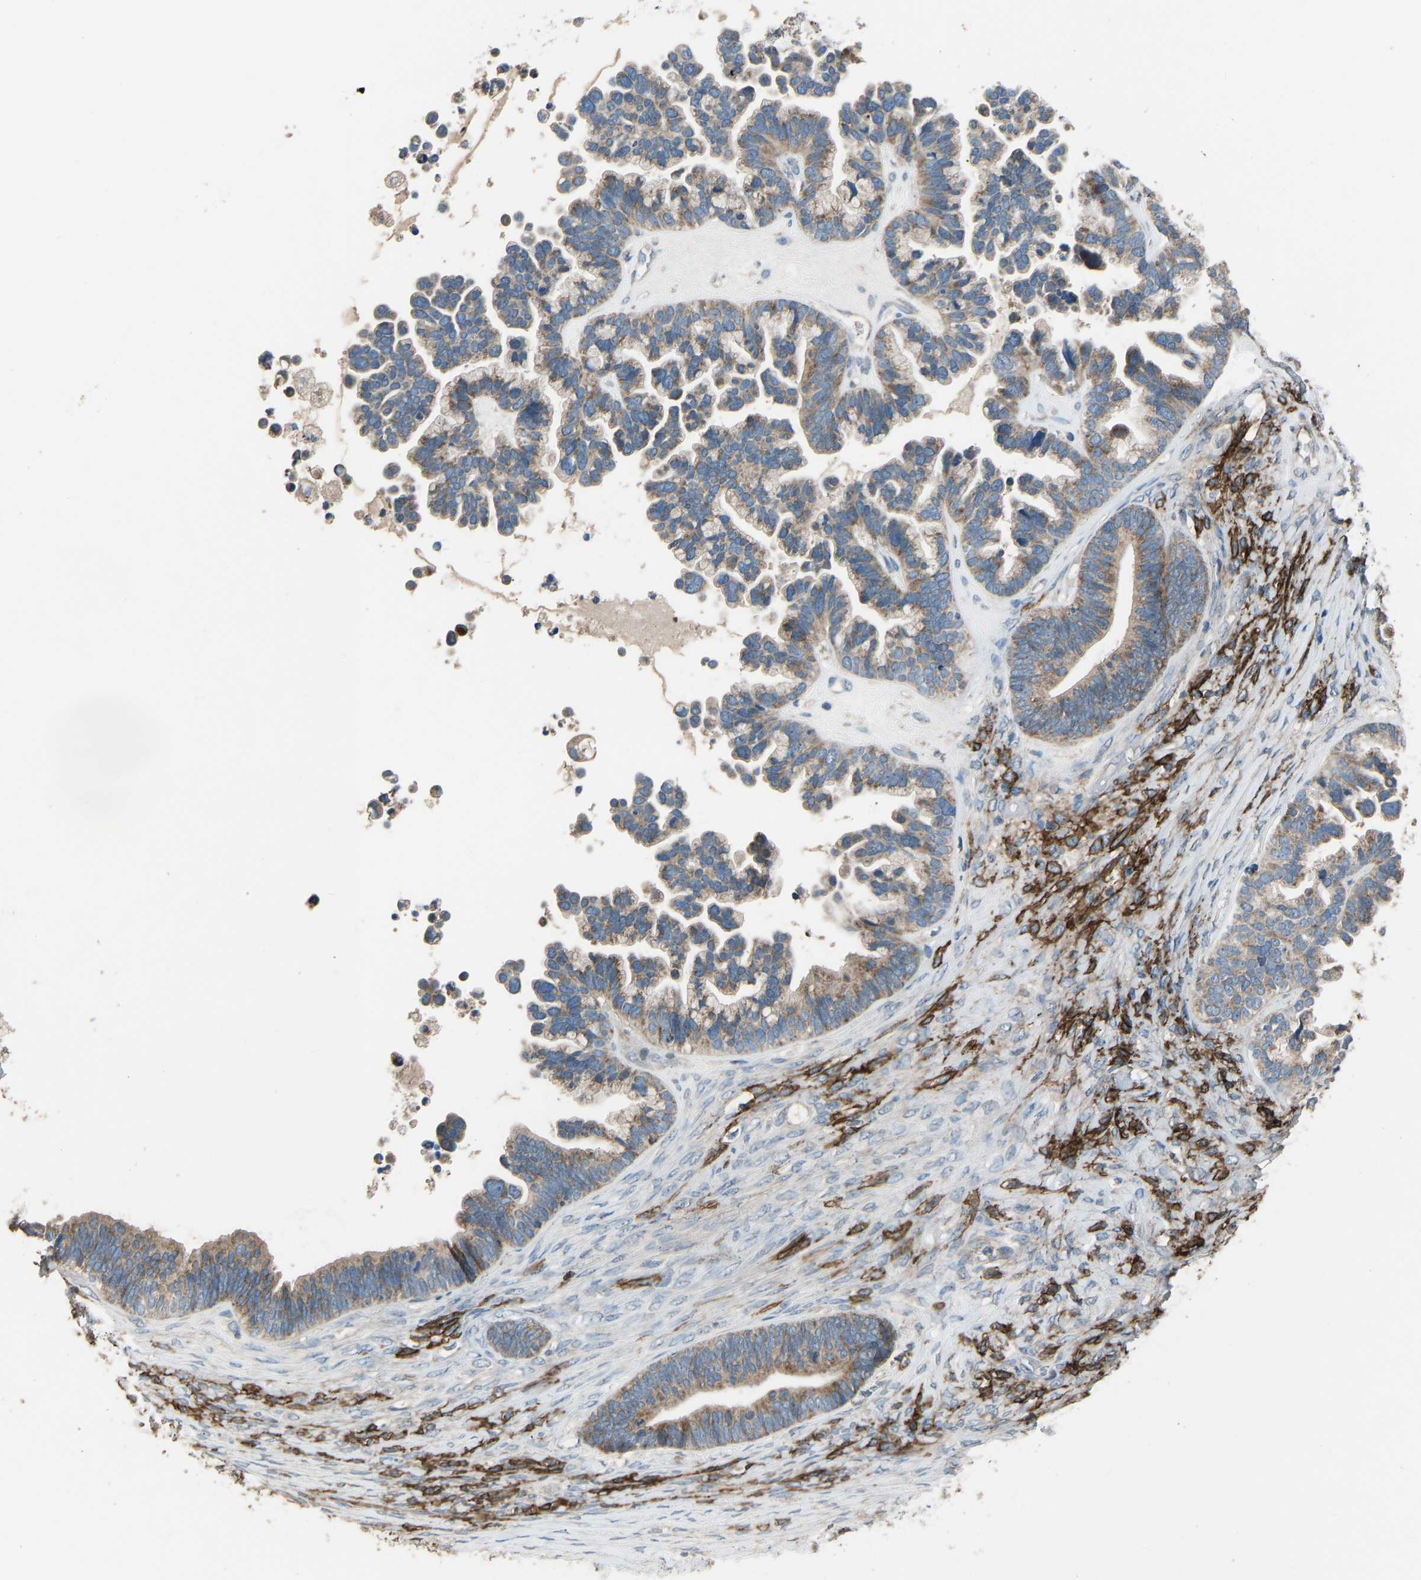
{"staining": {"intensity": "moderate", "quantity": ">75%", "location": "cytoplasmic/membranous"}, "tissue": "ovarian cancer", "cell_type": "Tumor cells", "image_type": "cancer", "snomed": [{"axis": "morphology", "description": "Cystadenocarcinoma, serous, NOS"}, {"axis": "topography", "description": "Ovary"}], "caption": "Immunohistochemical staining of human ovarian cancer (serous cystadenocarcinoma) displays medium levels of moderate cytoplasmic/membranous expression in approximately >75% of tumor cells. (DAB IHC, brown staining for protein, blue staining for nuclei).", "gene": "TGFBR3", "patient": {"sex": "female", "age": 56}}